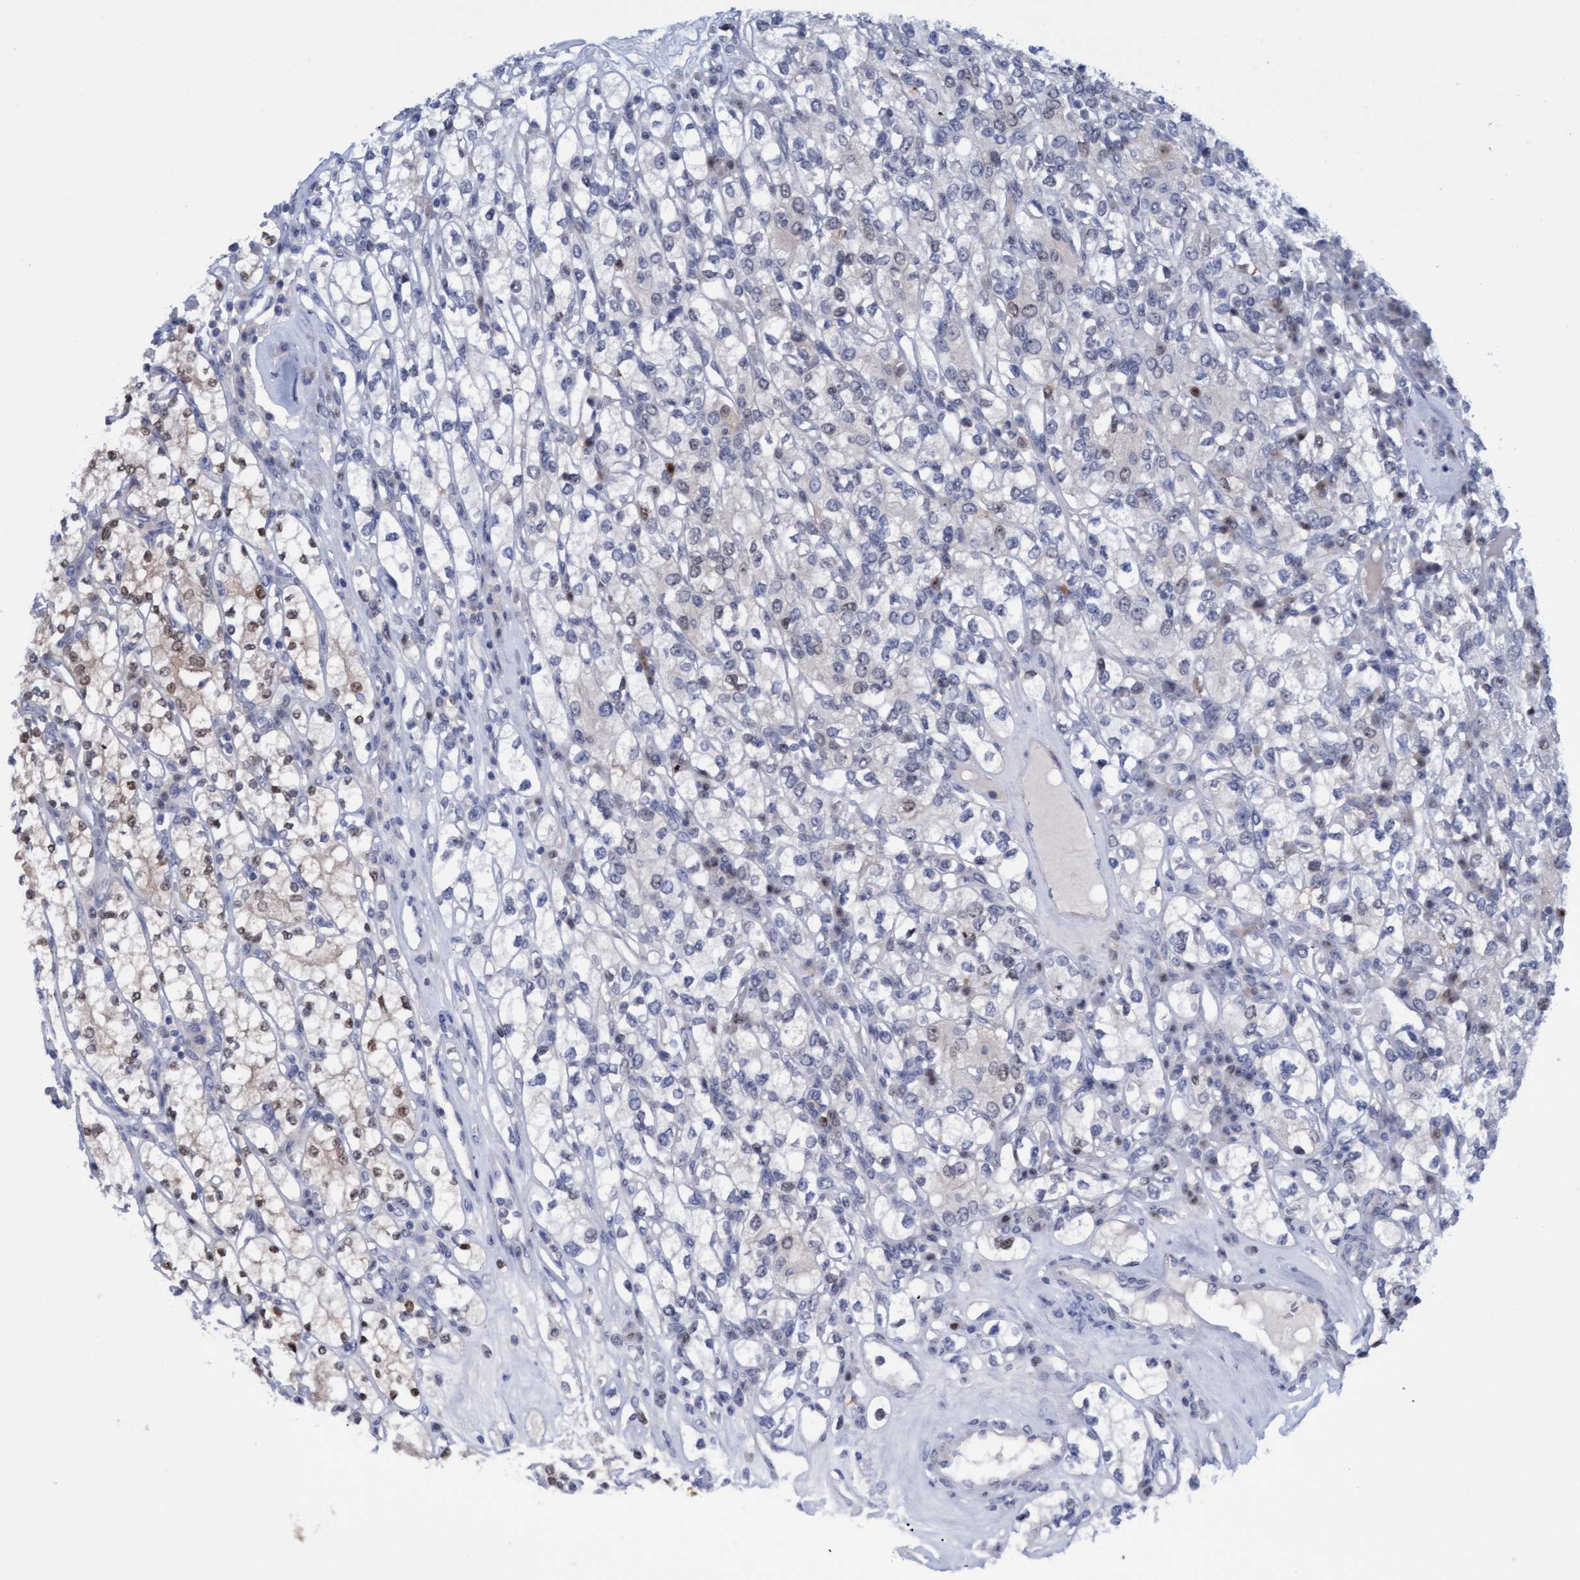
{"staining": {"intensity": "weak", "quantity": "25%-75%", "location": "nuclear"}, "tissue": "renal cancer", "cell_type": "Tumor cells", "image_type": "cancer", "snomed": [{"axis": "morphology", "description": "Adenocarcinoma, NOS"}, {"axis": "topography", "description": "Kidney"}], "caption": "Immunohistochemical staining of human renal adenocarcinoma demonstrates low levels of weak nuclear protein staining in about 25%-75% of tumor cells.", "gene": "PINX1", "patient": {"sex": "male", "age": 77}}